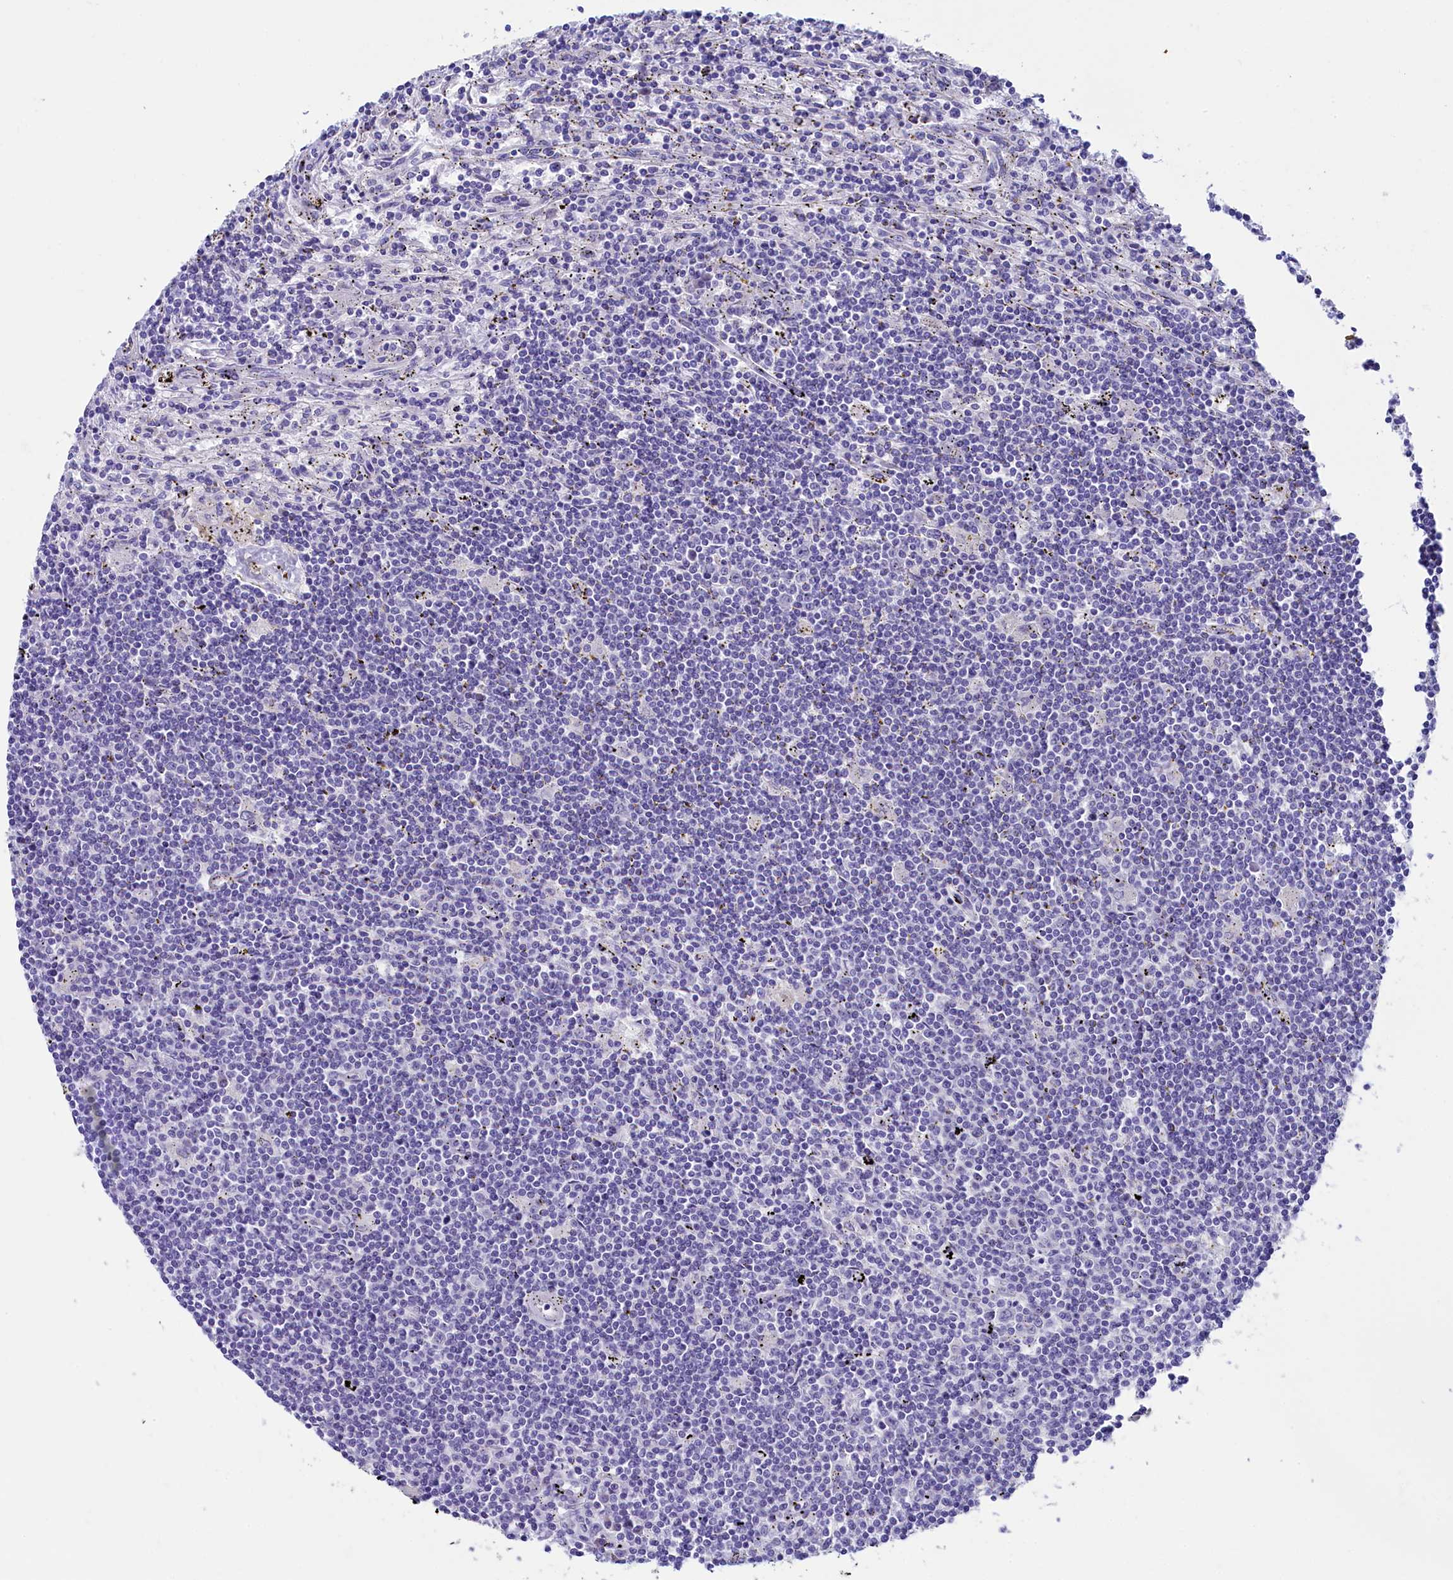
{"staining": {"intensity": "negative", "quantity": "none", "location": "none"}, "tissue": "lymphoma", "cell_type": "Tumor cells", "image_type": "cancer", "snomed": [{"axis": "morphology", "description": "Malignant lymphoma, non-Hodgkin's type, Low grade"}, {"axis": "topography", "description": "Spleen"}], "caption": "Immunohistochemical staining of human low-grade malignant lymphoma, non-Hodgkin's type demonstrates no significant staining in tumor cells.", "gene": "SKA3", "patient": {"sex": "male", "age": 76}}